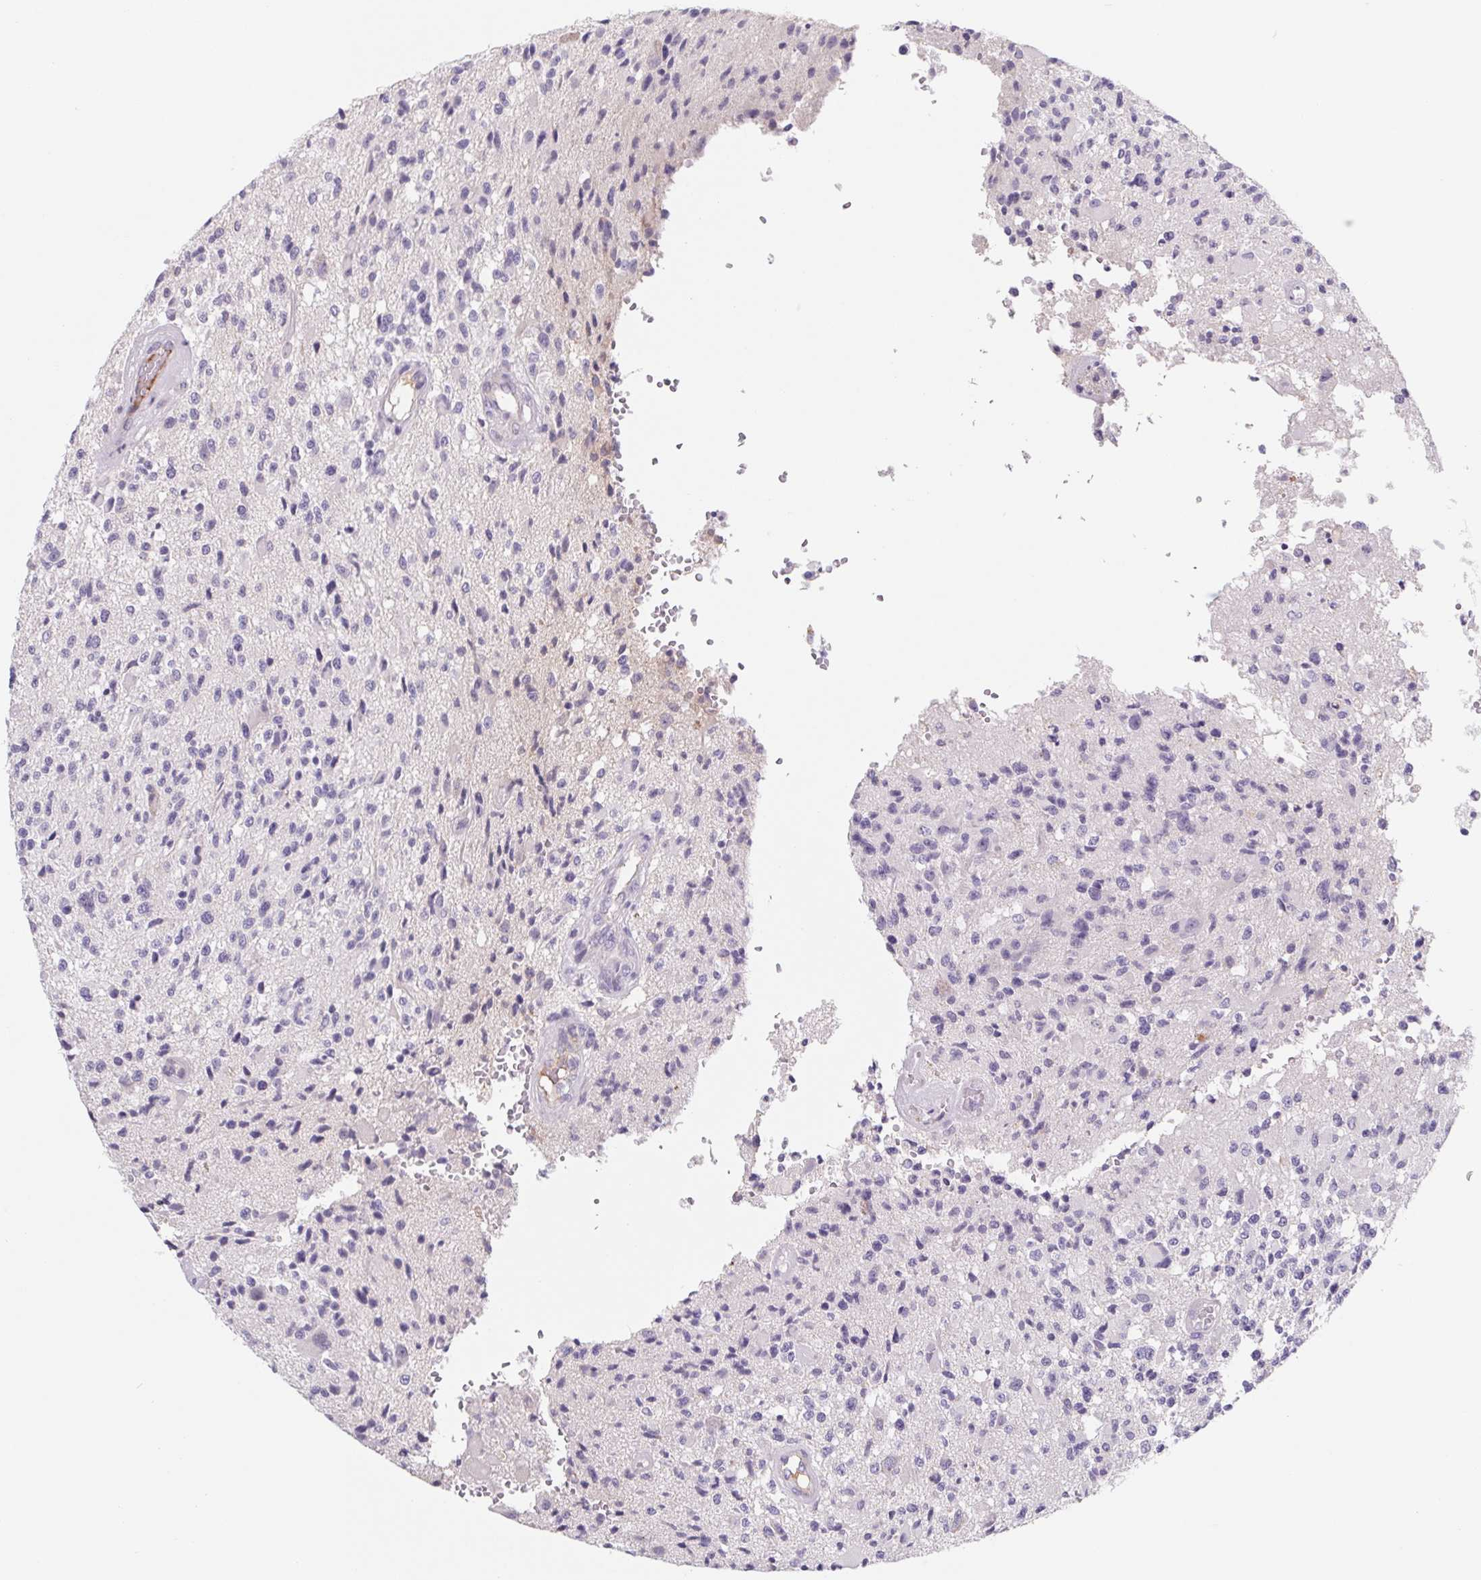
{"staining": {"intensity": "negative", "quantity": "none", "location": "none"}, "tissue": "glioma", "cell_type": "Tumor cells", "image_type": "cancer", "snomed": [{"axis": "morphology", "description": "Glioma, malignant, High grade"}, {"axis": "topography", "description": "Brain"}], "caption": "Immunohistochemistry (IHC) image of neoplastic tissue: human malignant high-grade glioma stained with DAB displays no significant protein staining in tumor cells. Nuclei are stained in blue.", "gene": "LPA", "patient": {"sex": "female", "age": 63}}